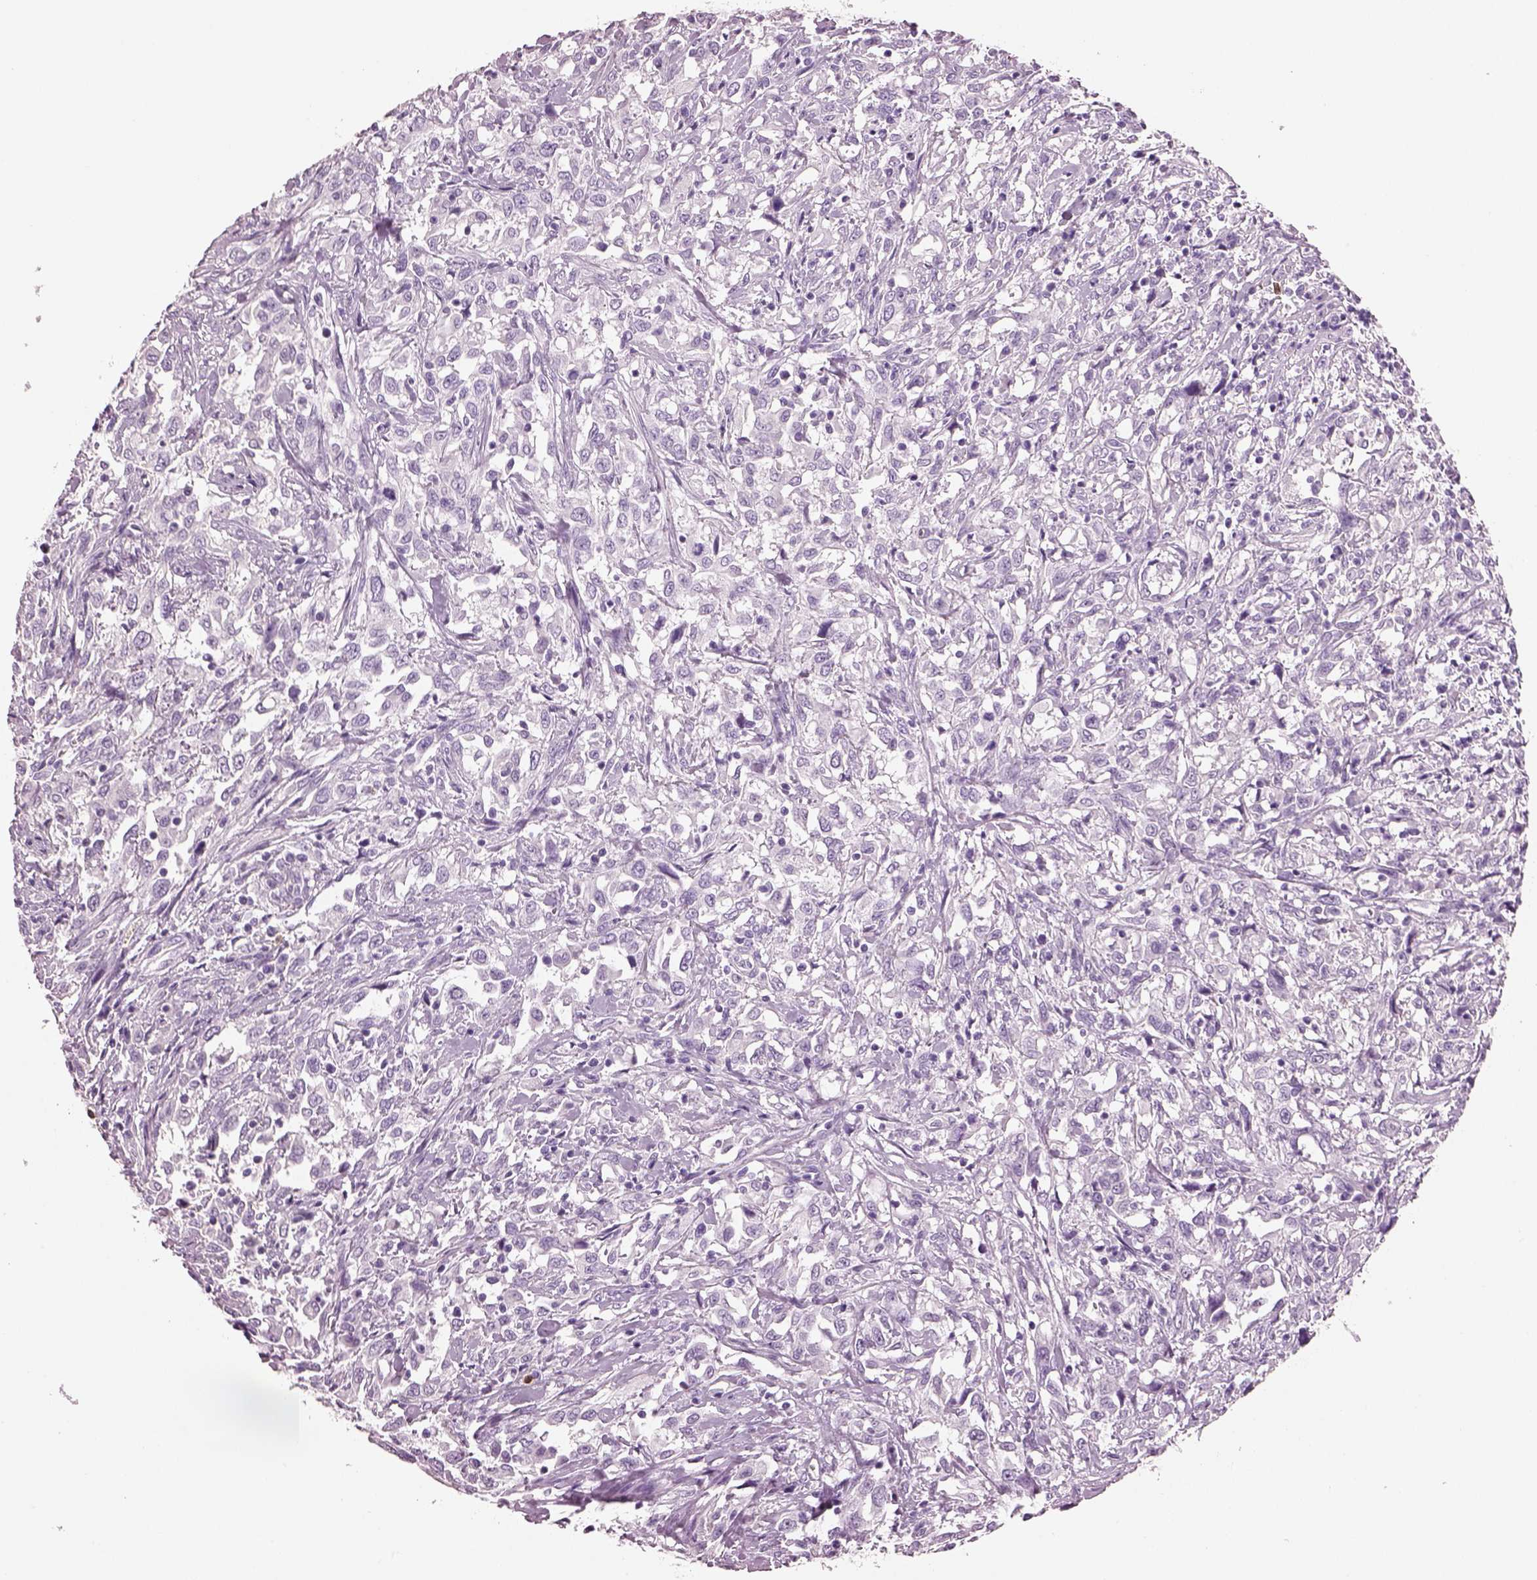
{"staining": {"intensity": "negative", "quantity": "none", "location": "none"}, "tissue": "urothelial cancer", "cell_type": "Tumor cells", "image_type": "cancer", "snomed": [{"axis": "morphology", "description": "Urothelial carcinoma, NOS"}, {"axis": "morphology", "description": "Urothelial carcinoma, High grade"}, {"axis": "topography", "description": "Urinary bladder"}], "caption": "Immunohistochemistry micrograph of human urothelial cancer stained for a protein (brown), which demonstrates no staining in tumor cells.", "gene": "ACOD1", "patient": {"sex": "female", "age": 64}}